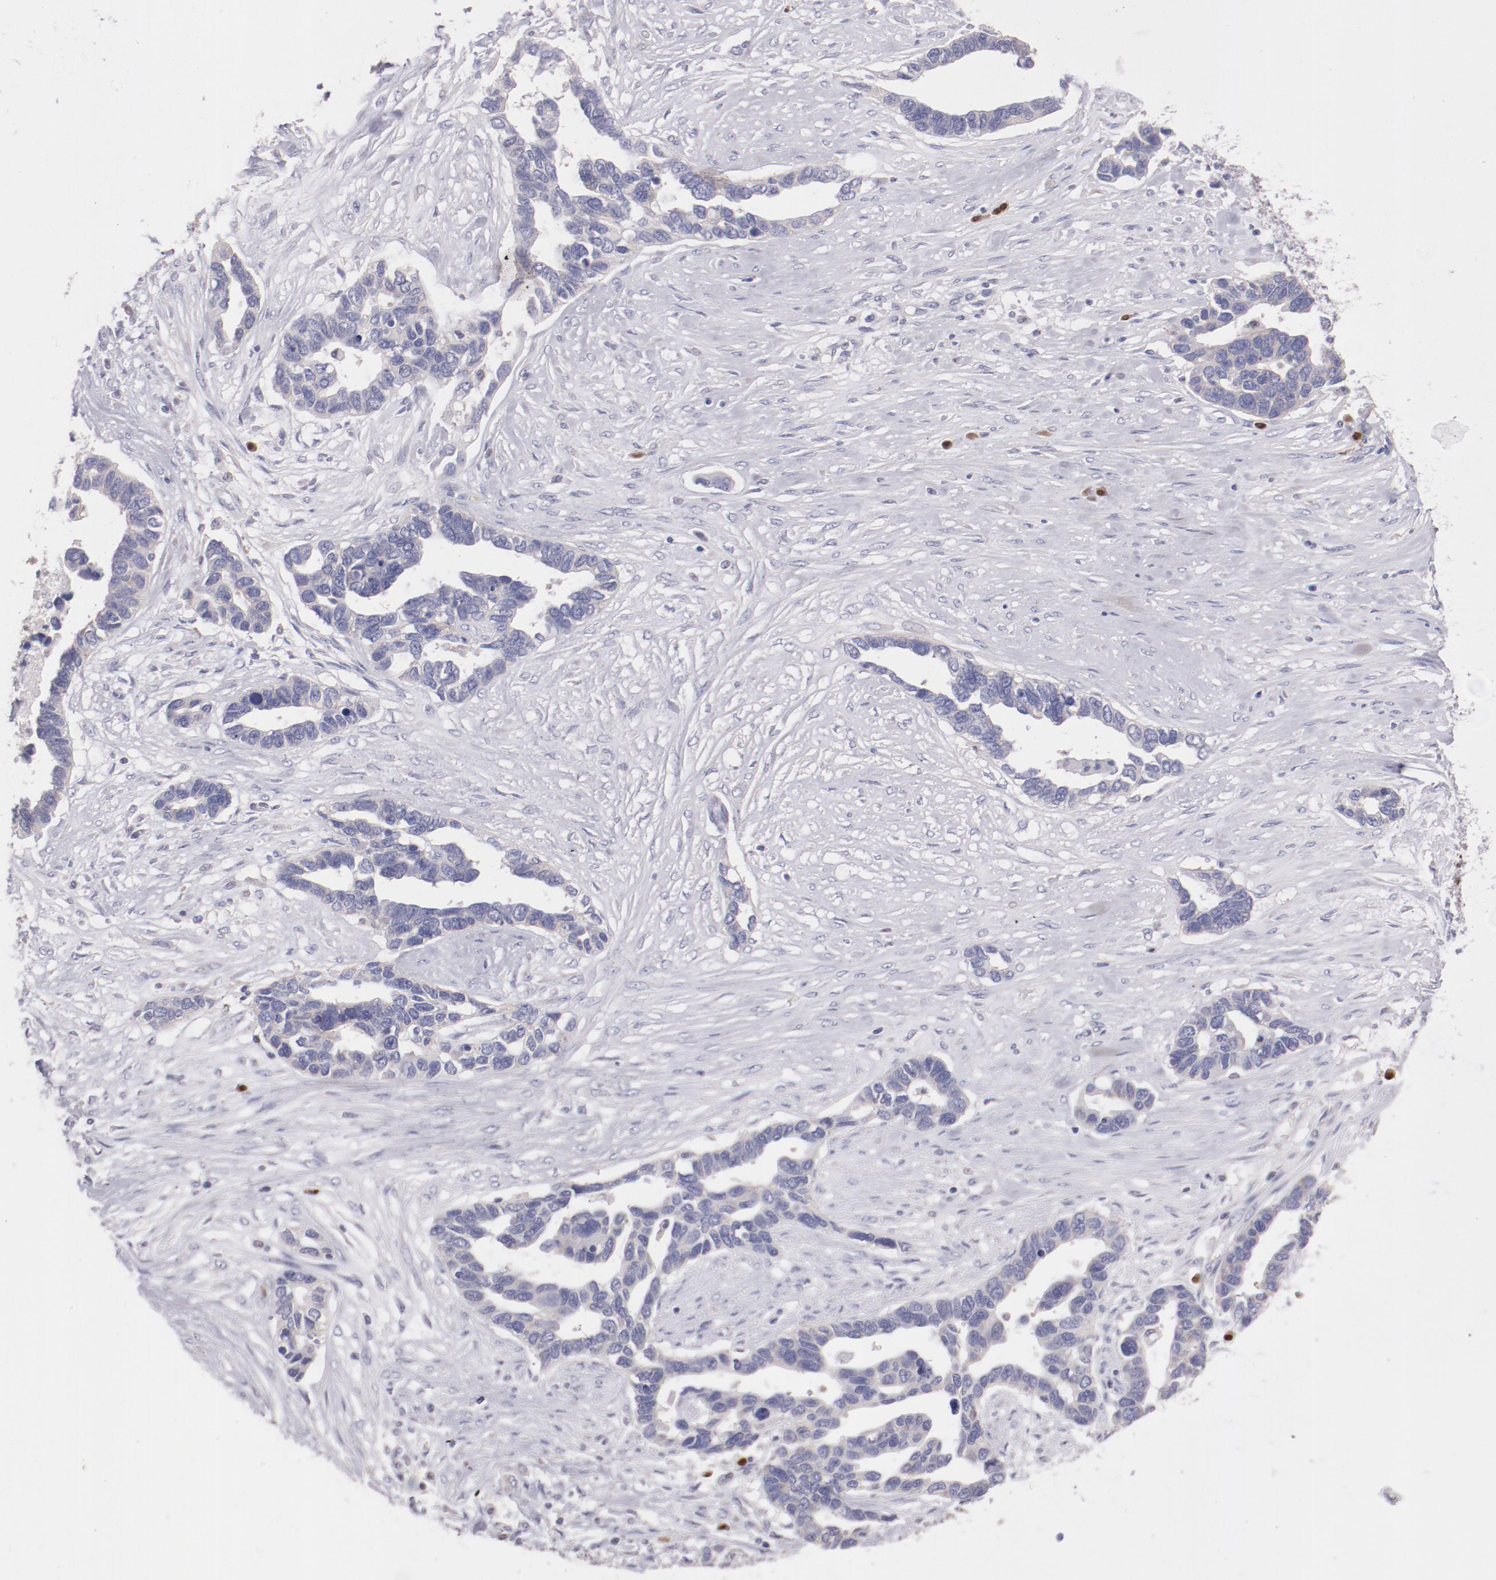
{"staining": {"intensity": "negative", "quantity": "none", "location": "none"}, "tissue": "ovarian cancer", "cell_type": "Tumor cells", "image_type": "cancer", "snomed": [{"axis": "morphology", "description": "Cystadenocarcinoma, serous, NOS"}, {"axis": "topography", "description": "Ovary"}], "caption": "Tumor cells show no significant protein expression in ovarian cancer (serous cystadenocarcinoma). The staining was performed using DAB to visualize the protein expression in brown, while the nuclei were stained in blue with hematoxylin (Magnification: 20x).", "gene": "IRF8", "patient": {"sex": "female", "age": 54}}